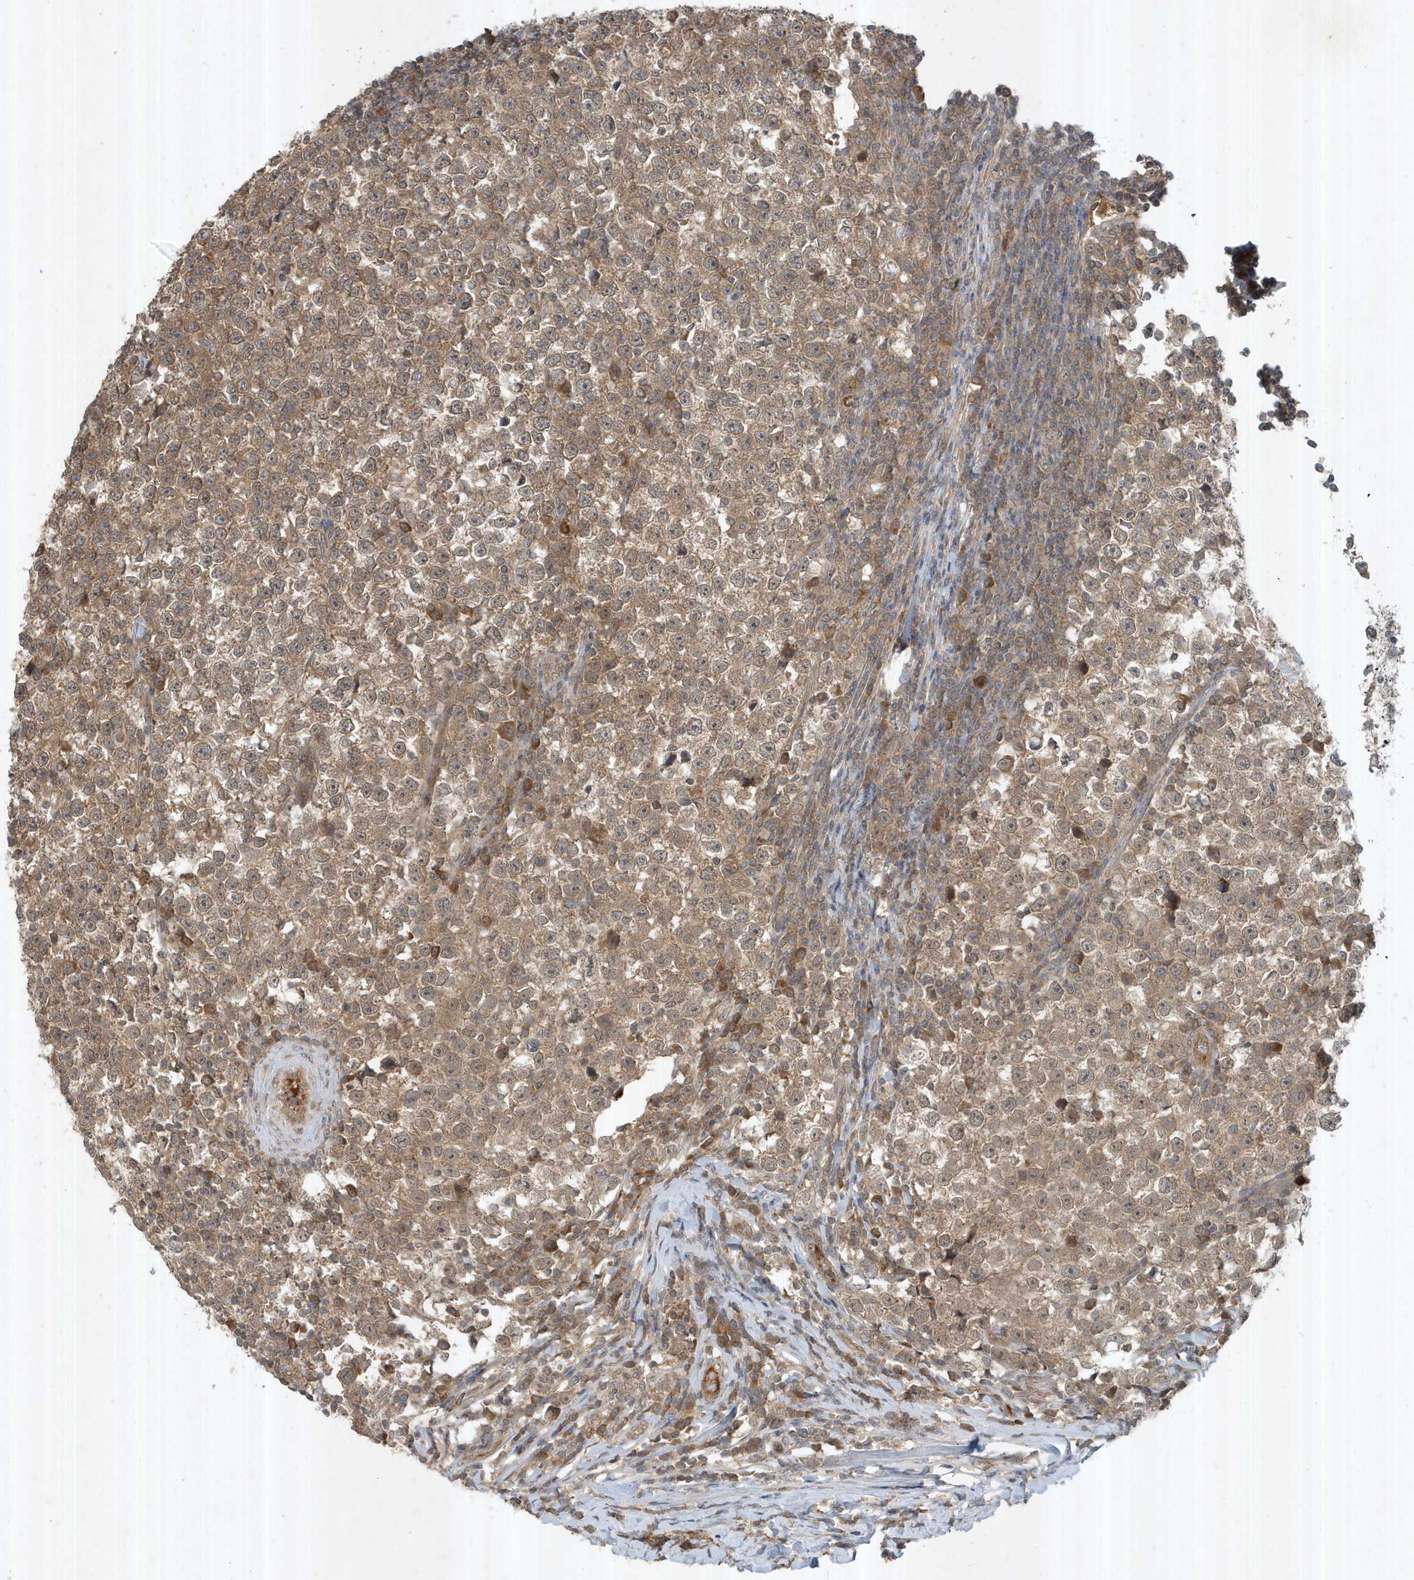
{"staining": {"intensity": "moderate", "quantity": ">75%", "location": "cytoplasmic/membranous"}, "tissue": "testis cancer", "cell_type": "Tumor cells", "image_type": "cancer", "snomed": [{"axis": "morphology", "description": "Normal tissue, NOS"}, {"axis": "morphology", "description": "Seminoma, NOS"}, {"axis": "topography", "description": "Testis"}], "caption": "Testis cancer (seminoma) stained with a brown dye reveals moderate cytoplasmic/membranous positive staining in approximately >75% of tumor cells.", "gene": "ABCB9", "patient": {"sex": "male", "age": 43}}